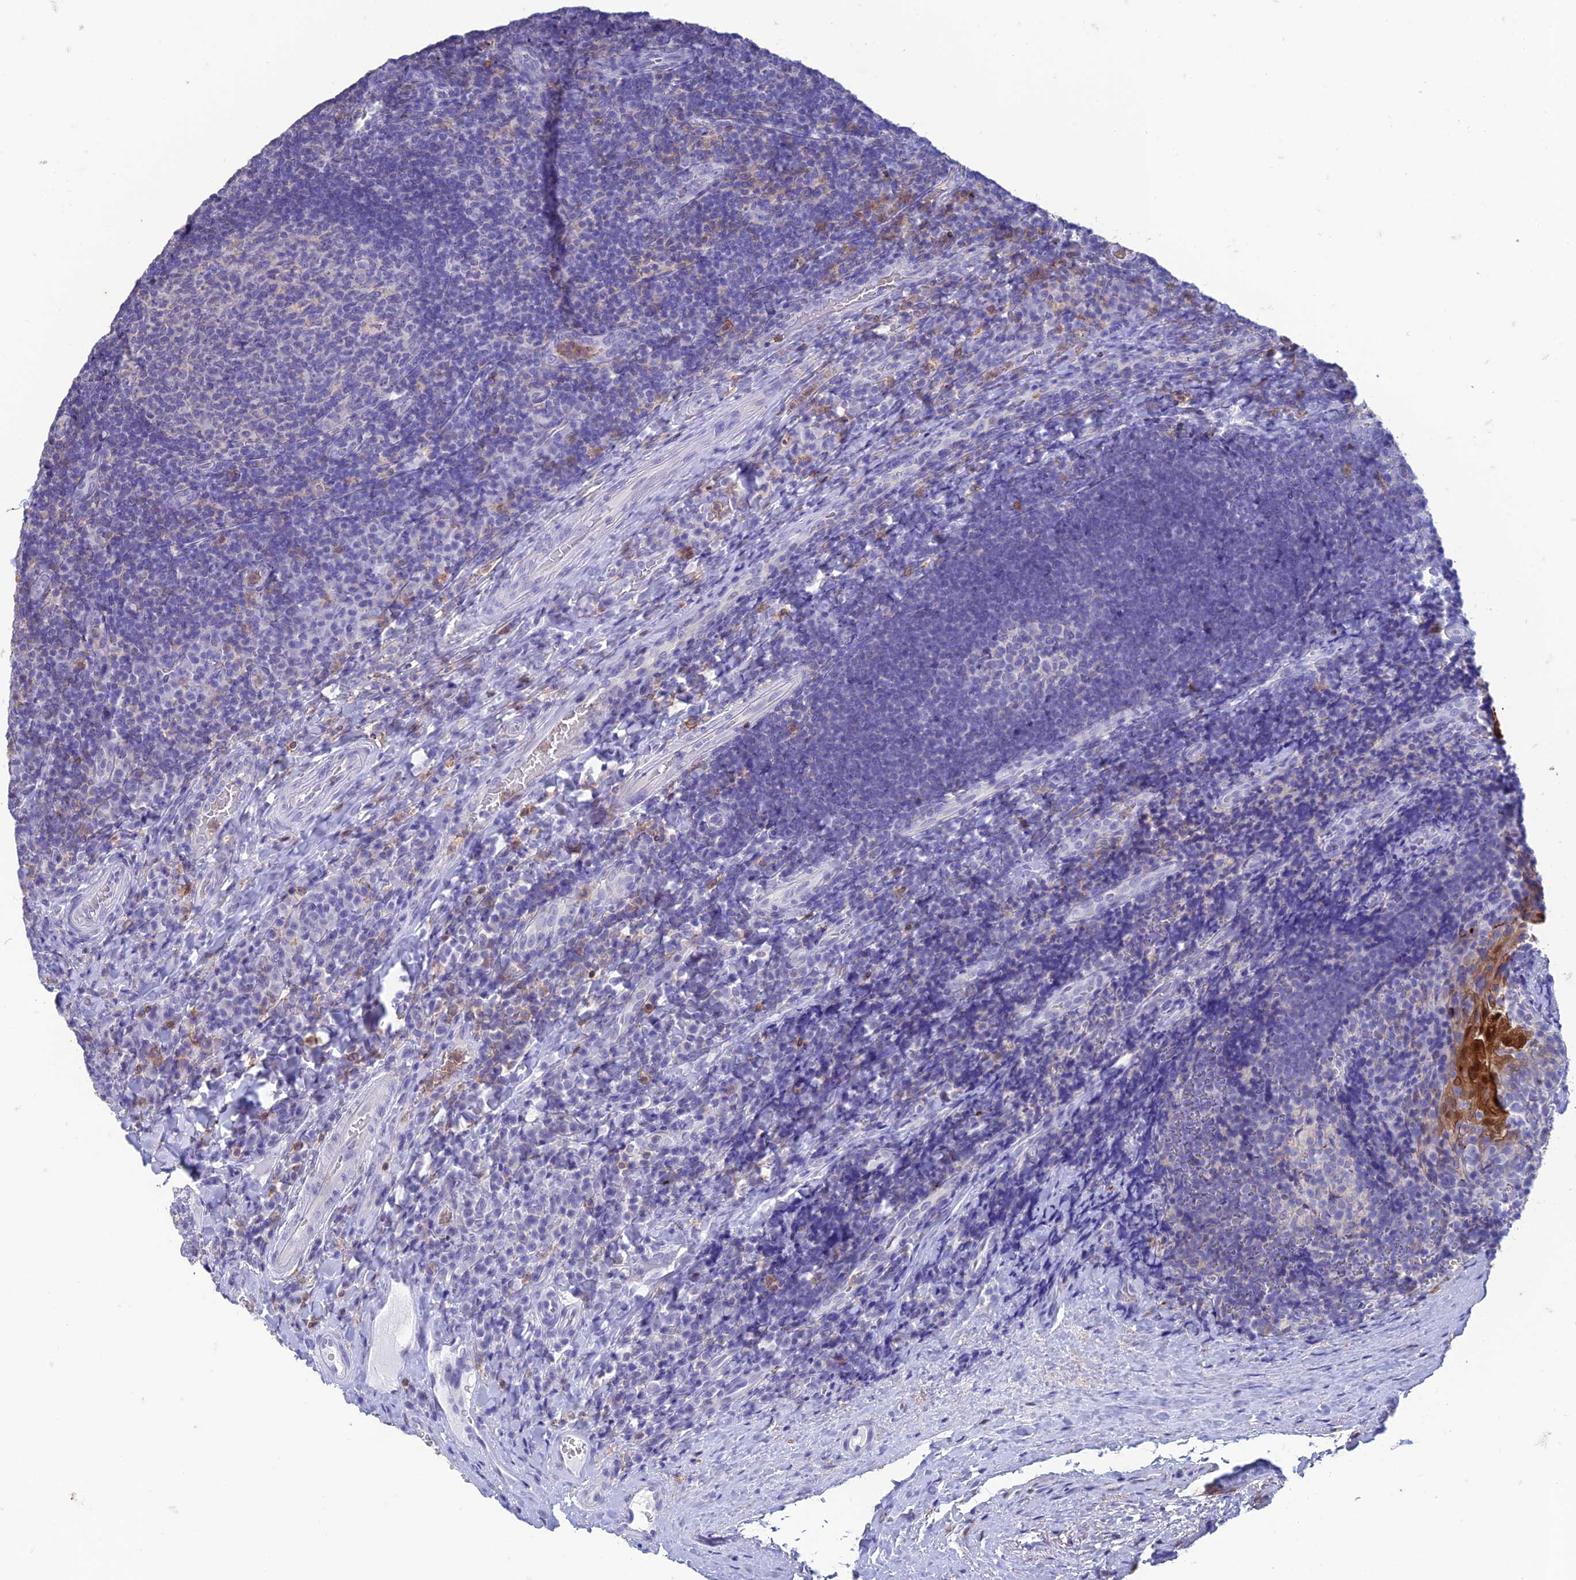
{"staining": {"intensity": "negative", "quantity": "none", "location": "none"}, "tissue": "tonsil", "cell_type": "Germinal center cells", "image_type": "normal", "snomed": [{"axis": "morphology", "description": "Normal tissue, NOS"}, {"axis": "topography", "description": "Tonsil"}], "caption": "DAB (3,3'-diaminobenzidine) immunohistochemical staining of normal human tonsil displays no significant staining in germinal center cells.", "gene": "FGF7", "patient": {"sex": "male", "age": 17}}